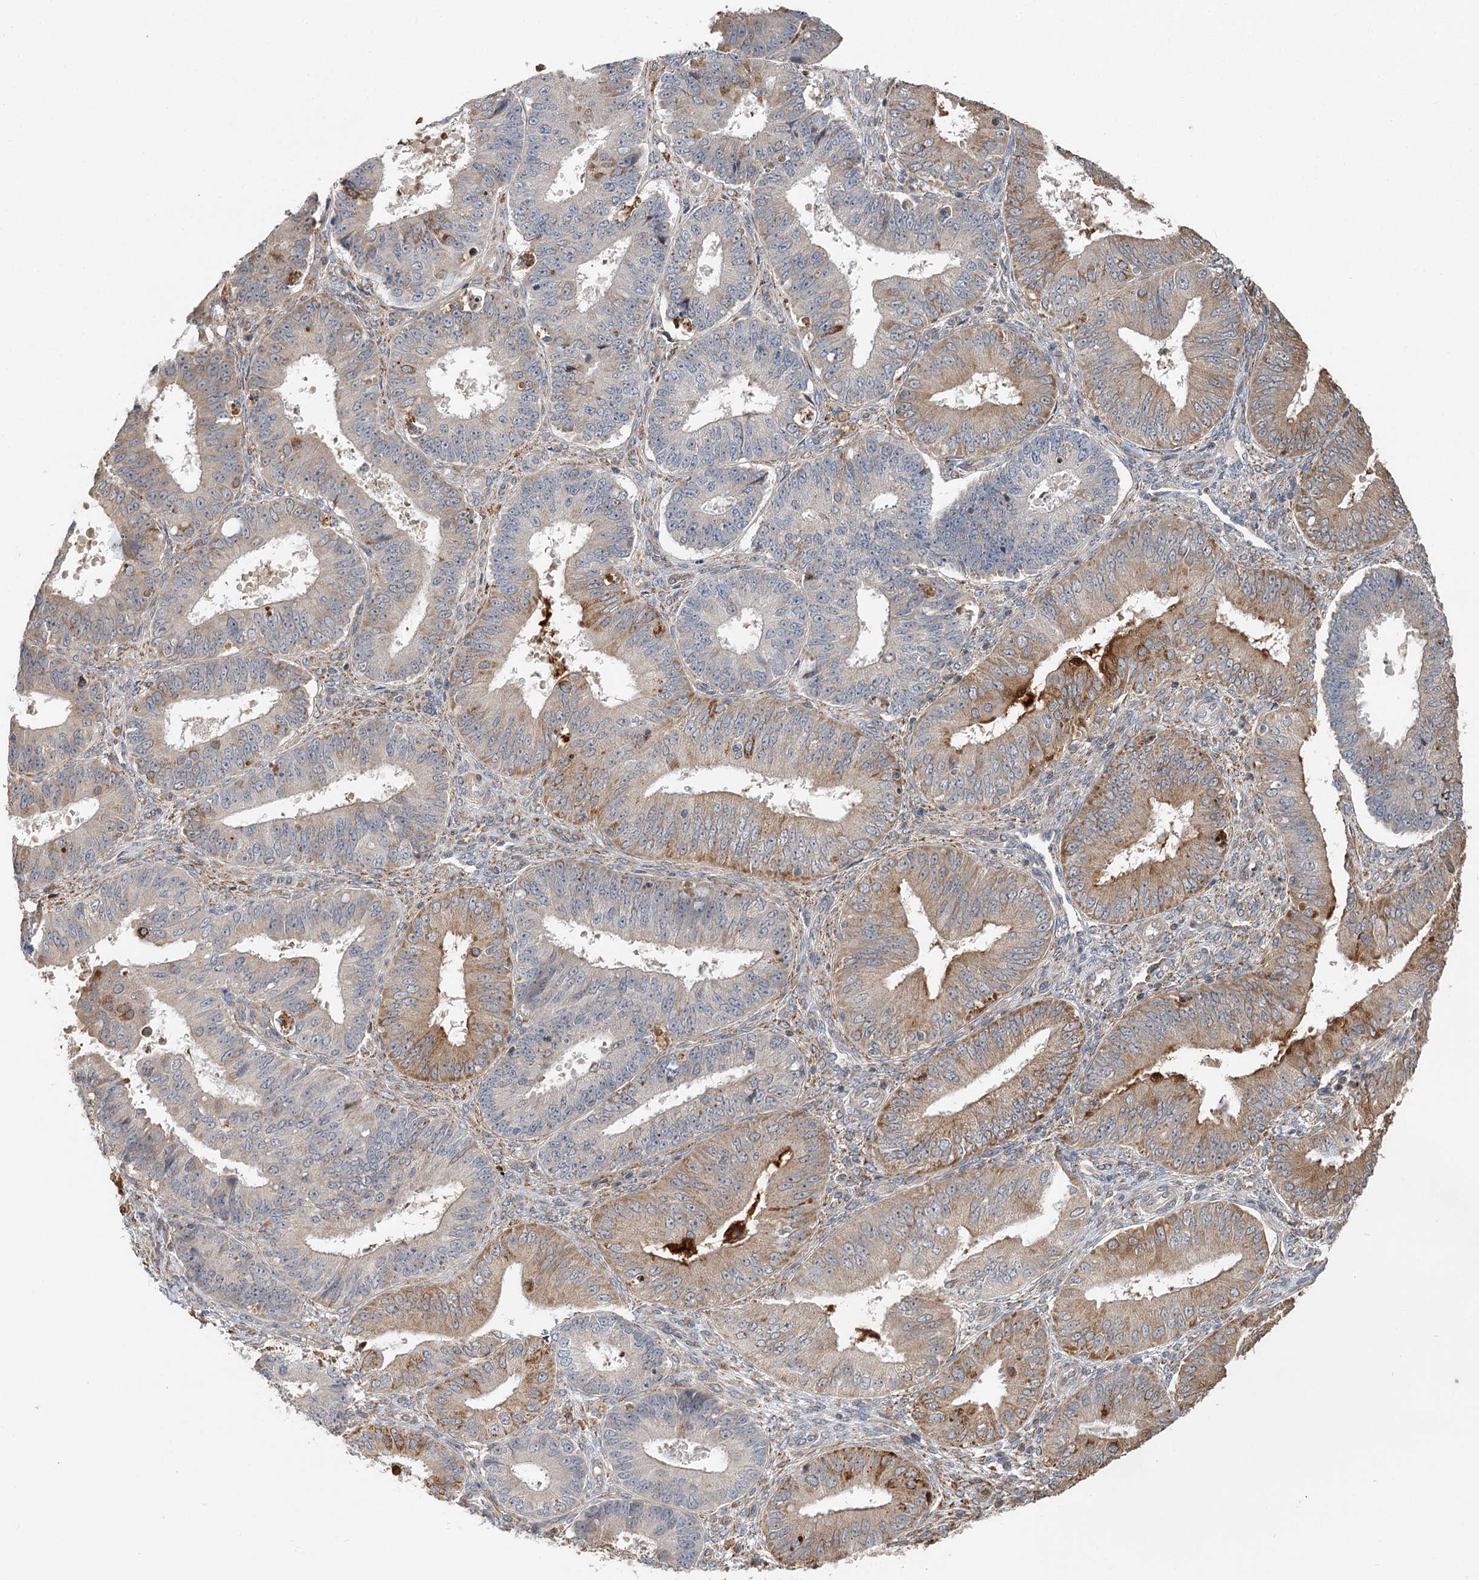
{"staining": {"intensity": "moderate", "quantity": "<25%", "location": "cytoplasmic/membranous"}, "tissue": "ovarian cancer", "cell_type": "Tumor cells", "image_type": "cancer", "snomed": [{"axis": "morphology", "description": "Carcinoma, endometroid"}, {"axis": "topography", "description": "Appendix"}, {"axis": "topography", "description": "Ovary"}], "caption": "Protein expression analysis of ovarian cancer (endometroid carcinoma) demonstrates moderate cytoplasmic/membranous positivity in about <25% of tumor cells.", "gene": "RNF111", "patient": {"sex": "female", "age": 42}}